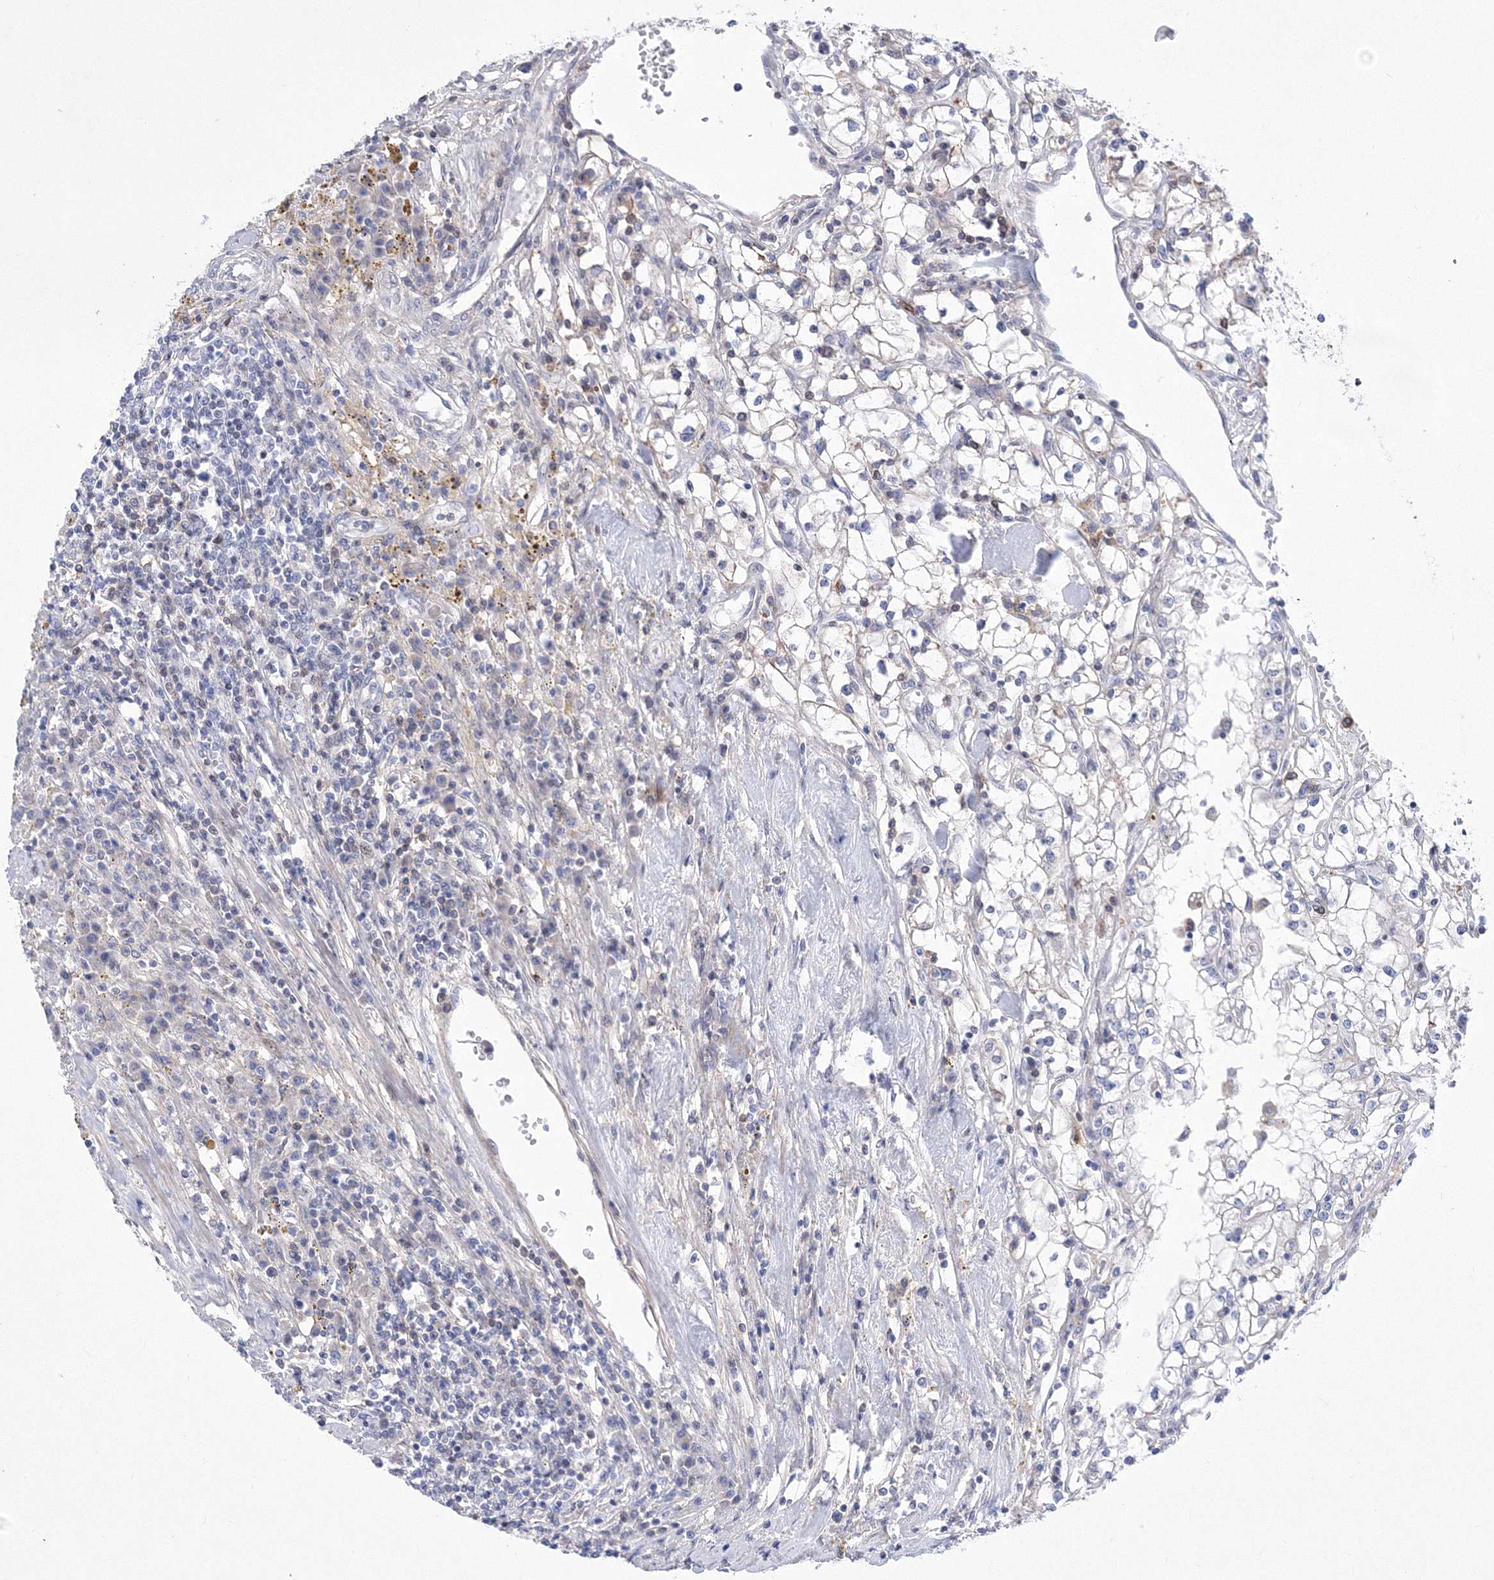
{"staining": {"intensity": "negative", "quantity": "none", "location": "none"}, "tissue": "renal cancer", "cell_type": "Tumor cells", "image_type": "cancer", "snomed": [{"axis": "morphology", "description": "Adenocarcinoma, NOS"}, {"axis": "topography", "description": "Kidney"}], "caption": "Human adenocarcinoma (renal) stained for a protein using immunohistochemistry (IHC) shows no expression in tumor cells.", "gene": "RNPEPL1", "patient": {"sex": "male", "age": 56}}